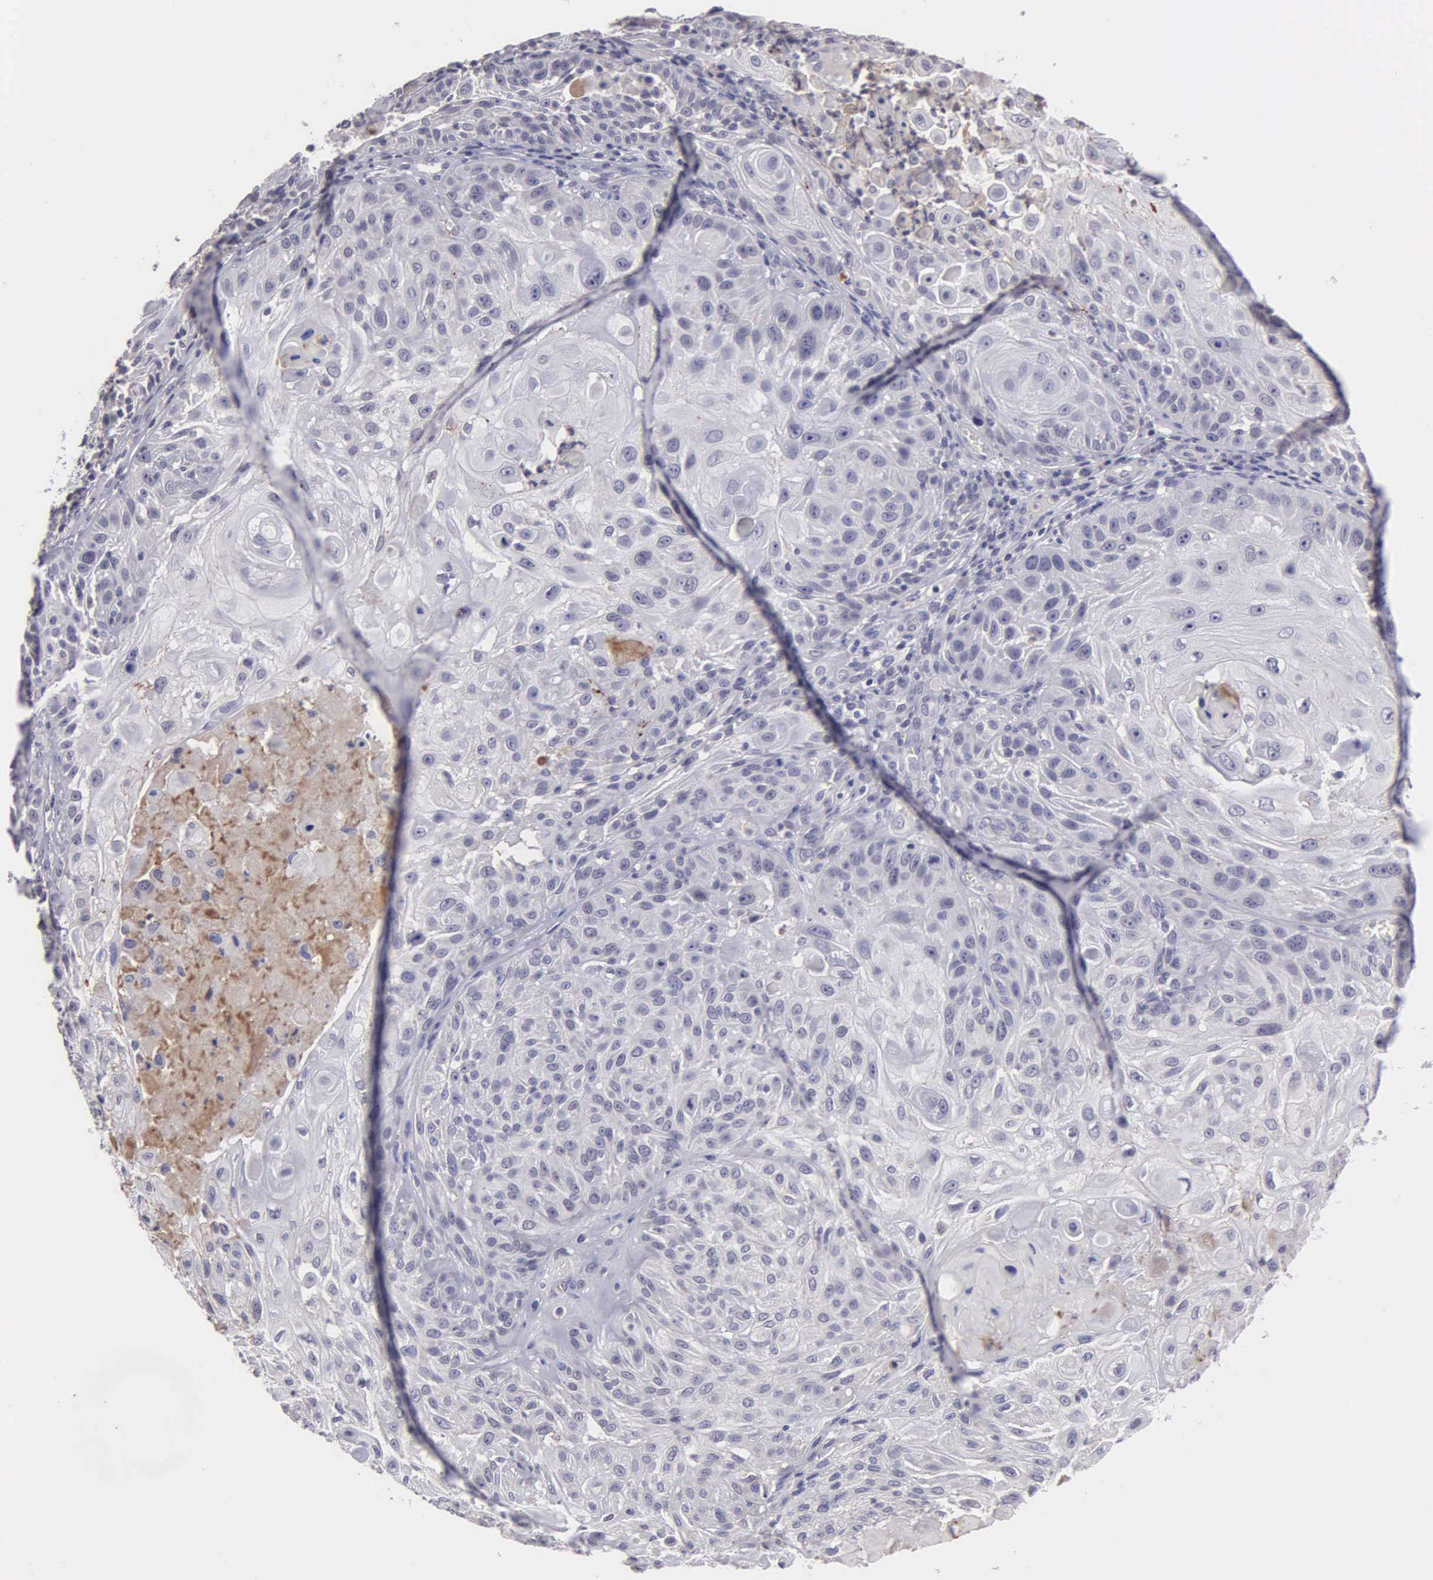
{"staining": {"intensity": "weak", "quantity": "<25%", "location": "cytoplasmic/membranous"}, "tissue": "skin cancer", "cell_type": "Tumor cells", "image_type": "cancer", "snomed": [{"axis": "morphology", "description": "Squamous cell carcinoma, NOS"}, {"axis": "topography", "description": "Skin"}], "caption": "IHC of skin squamous cell carcinoma displays no staining in tumor cells.", "gene": "BRD1", "patient": {"sex": "female", "age": 89}}